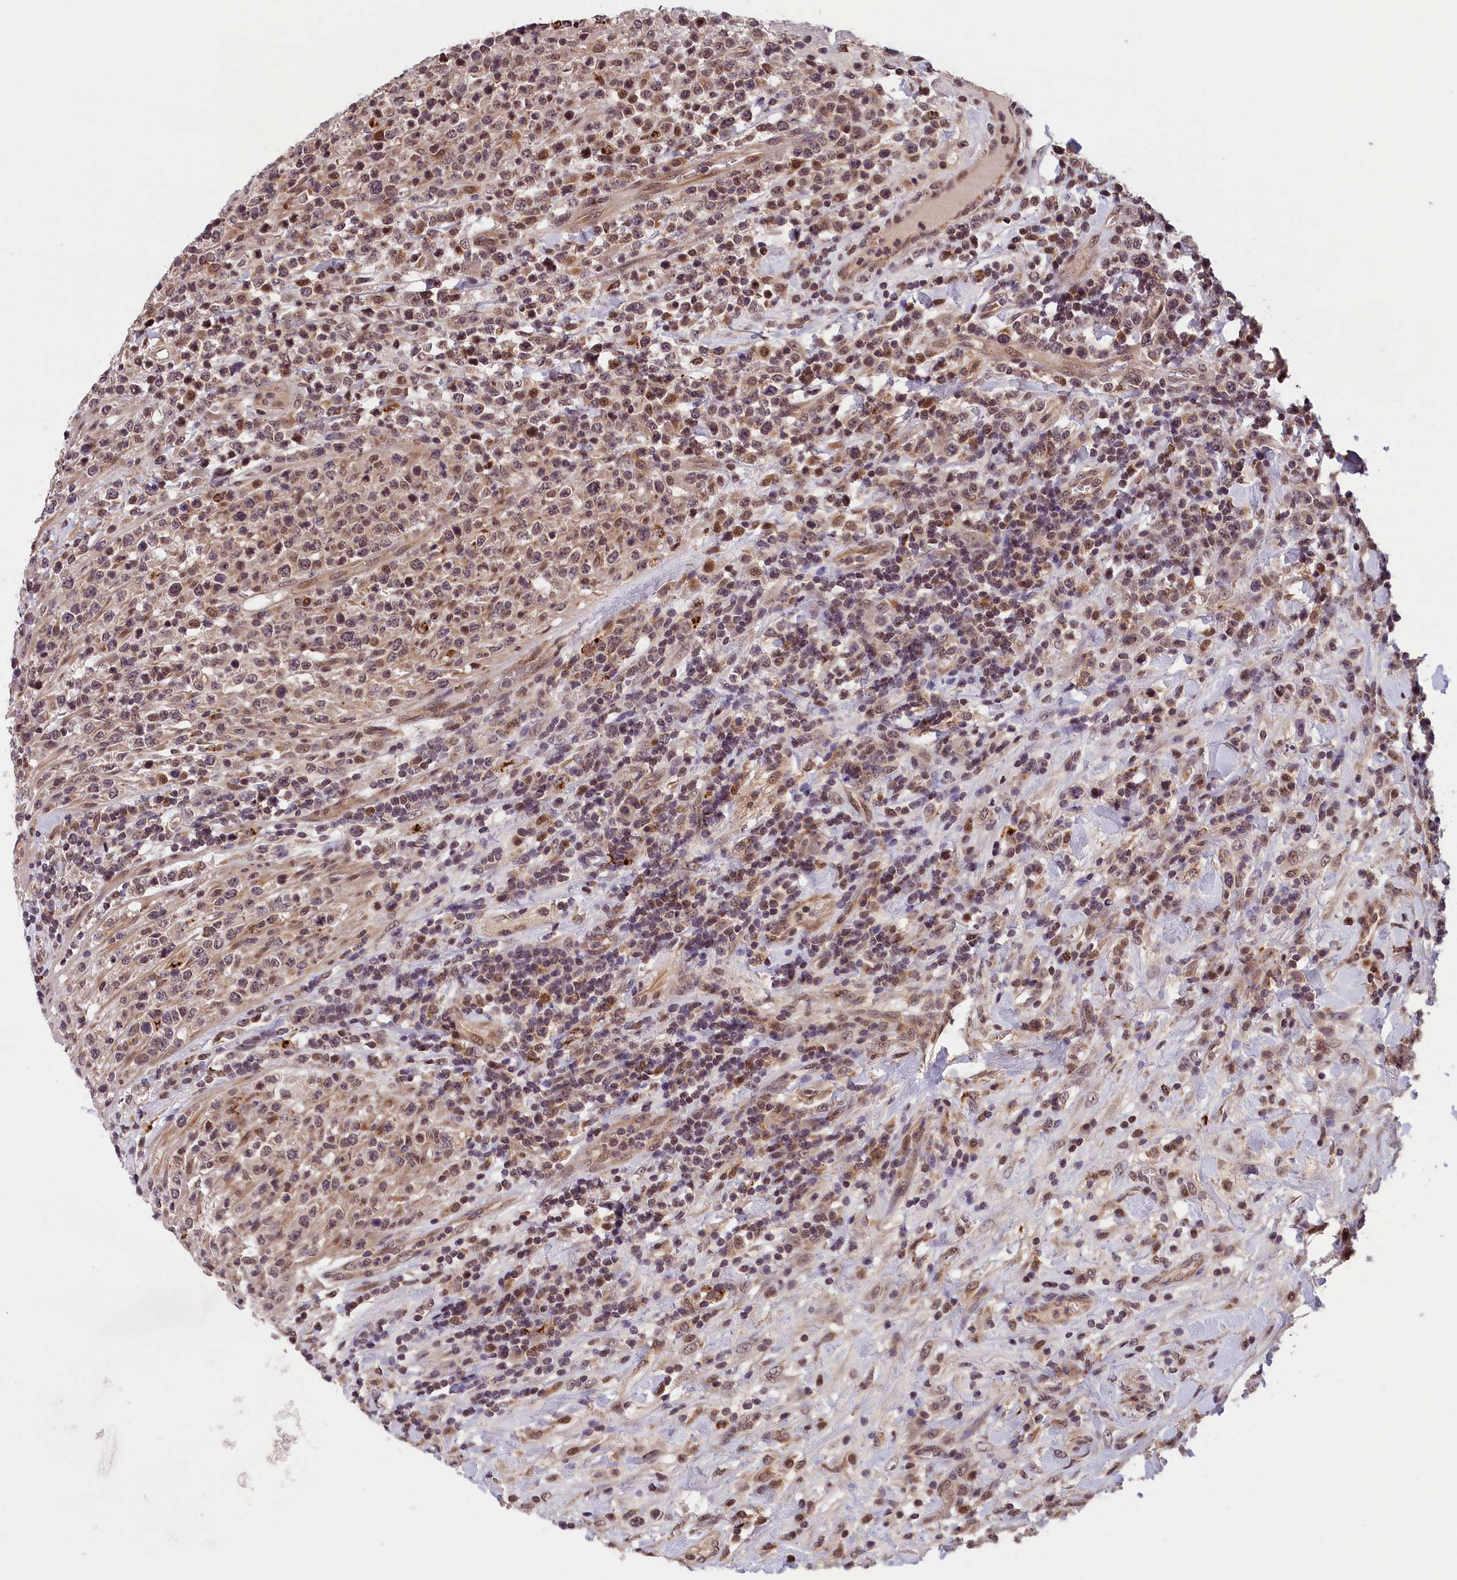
{"staining": {"intensity": "moderate", "quantity": "25%-75%", "location": "nuclear"}, "tissue": "lymphoma", "cell_type": "Tumor cells", "image_type": "cancer", "snomed": [{"axis": "morphology", "description": "Malignant lymphoma, non-Hodgkin's type, High grade"}, {"axis": "topography", "description": "Colon"}], "caption": "IHC photomicrograph of neoplastic tissue: human high-grade malignant lymphoma, non-Hodgkin's type stained using immunohistochemistry demonstrates medium levels of moderate protein expression localized specifically in the nuclear of tumor cells, appearing as a nuclear brown color.", "gene": "KCNK6", "patient": {"sex": "female", "age": 53}}